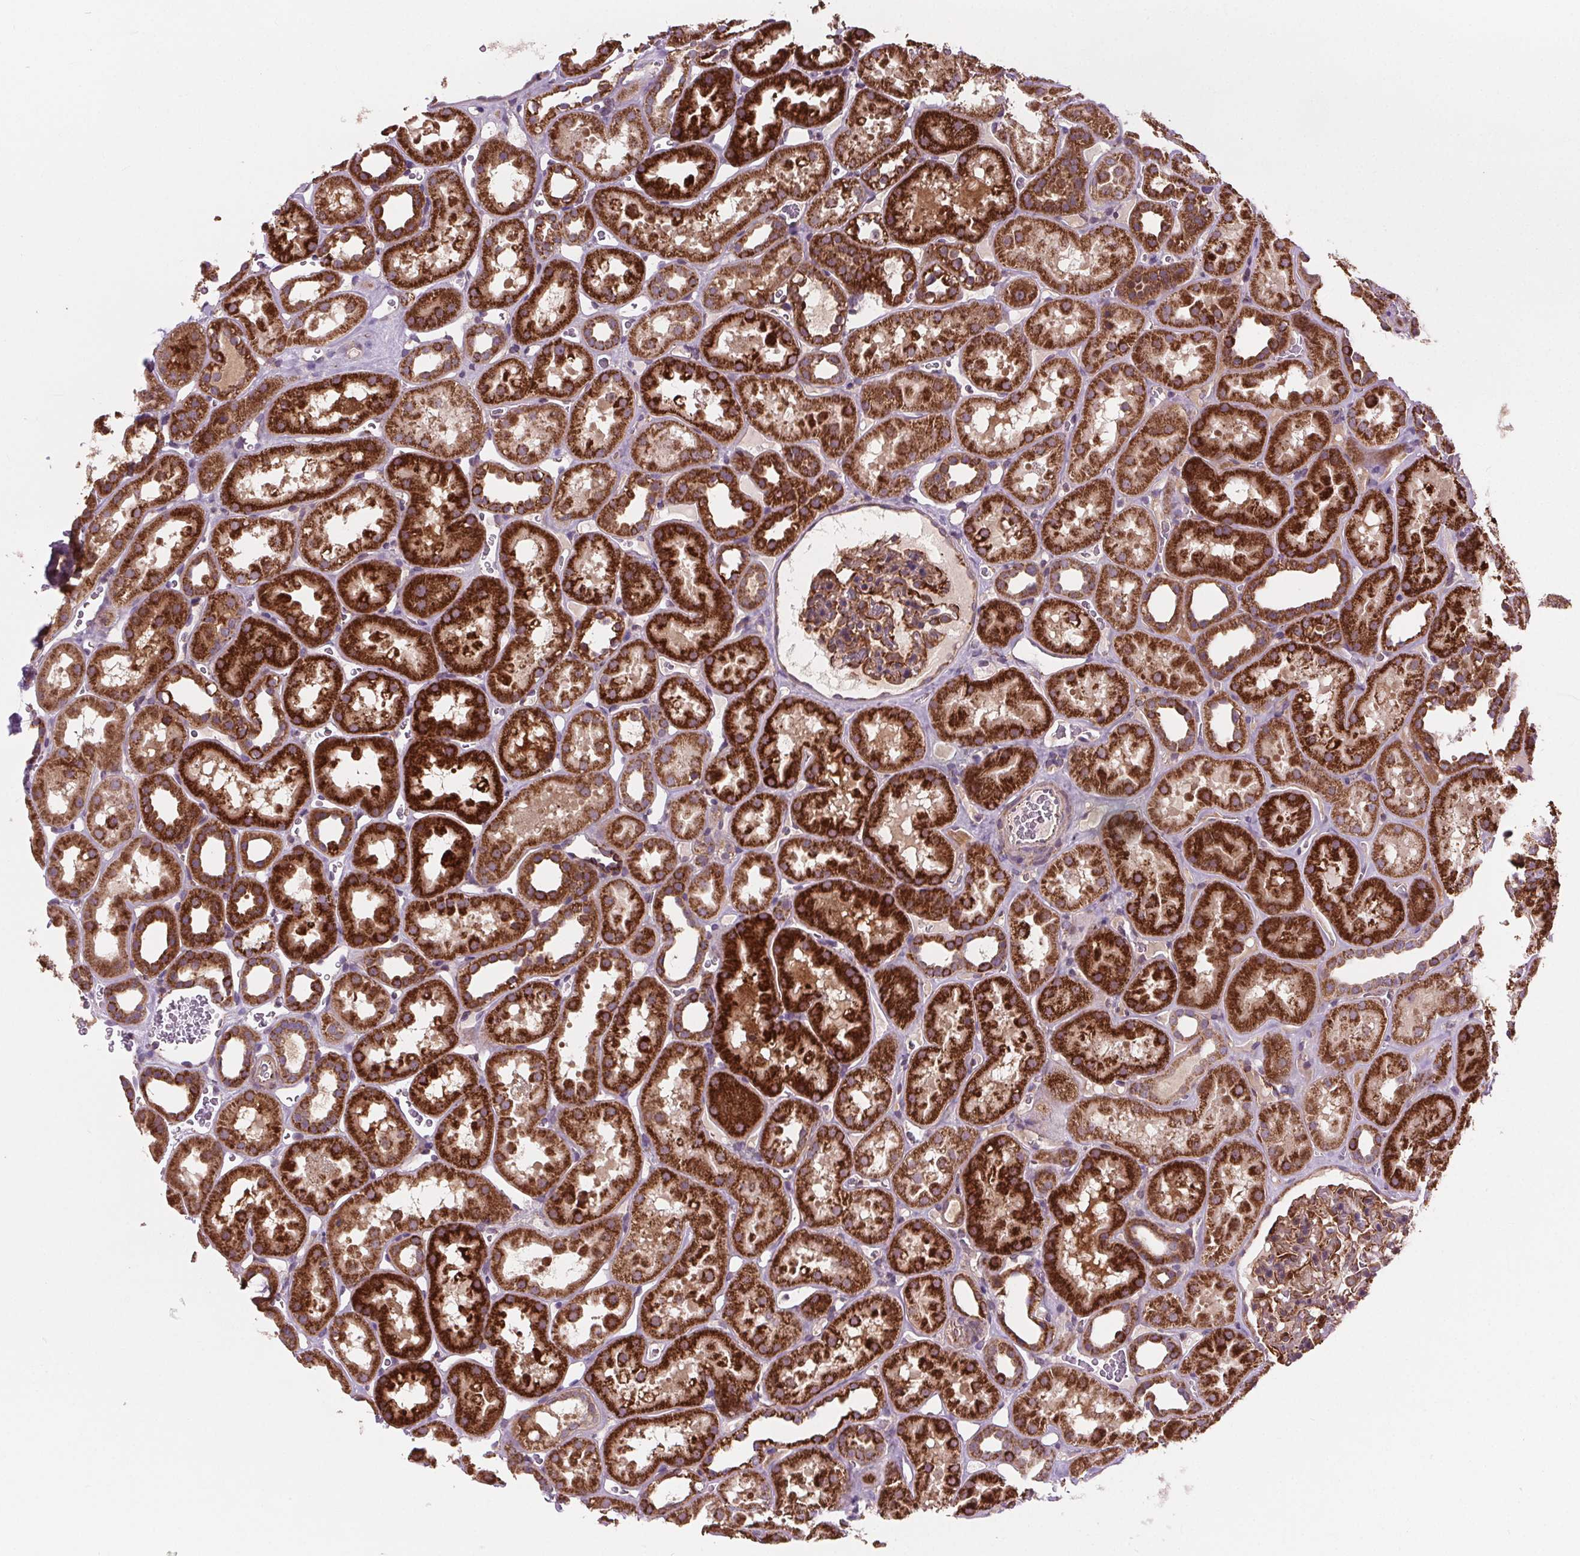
{"staining": {"intensity": "strong", "quantity": "25%-75%", "location": "cytoplasmic/membranous"}, "tissue": "kidney", "cell_type": "Cells in glomeruli", "image_type": "normal", "snomed": [{"axis": "morphology", "description": "Normal tissue, NOS"}, {"axis": "topography", "description": "Kidney"}], "caption": "This photomicrograph exhibits IHC staining of benign human kidney, with high strong cytoplasmic/membranous positivity in approximately 25%-75% of cells in glomeruli.", "gene": "GOLT1B", "patient": {"sex": "female", "age": 41}}